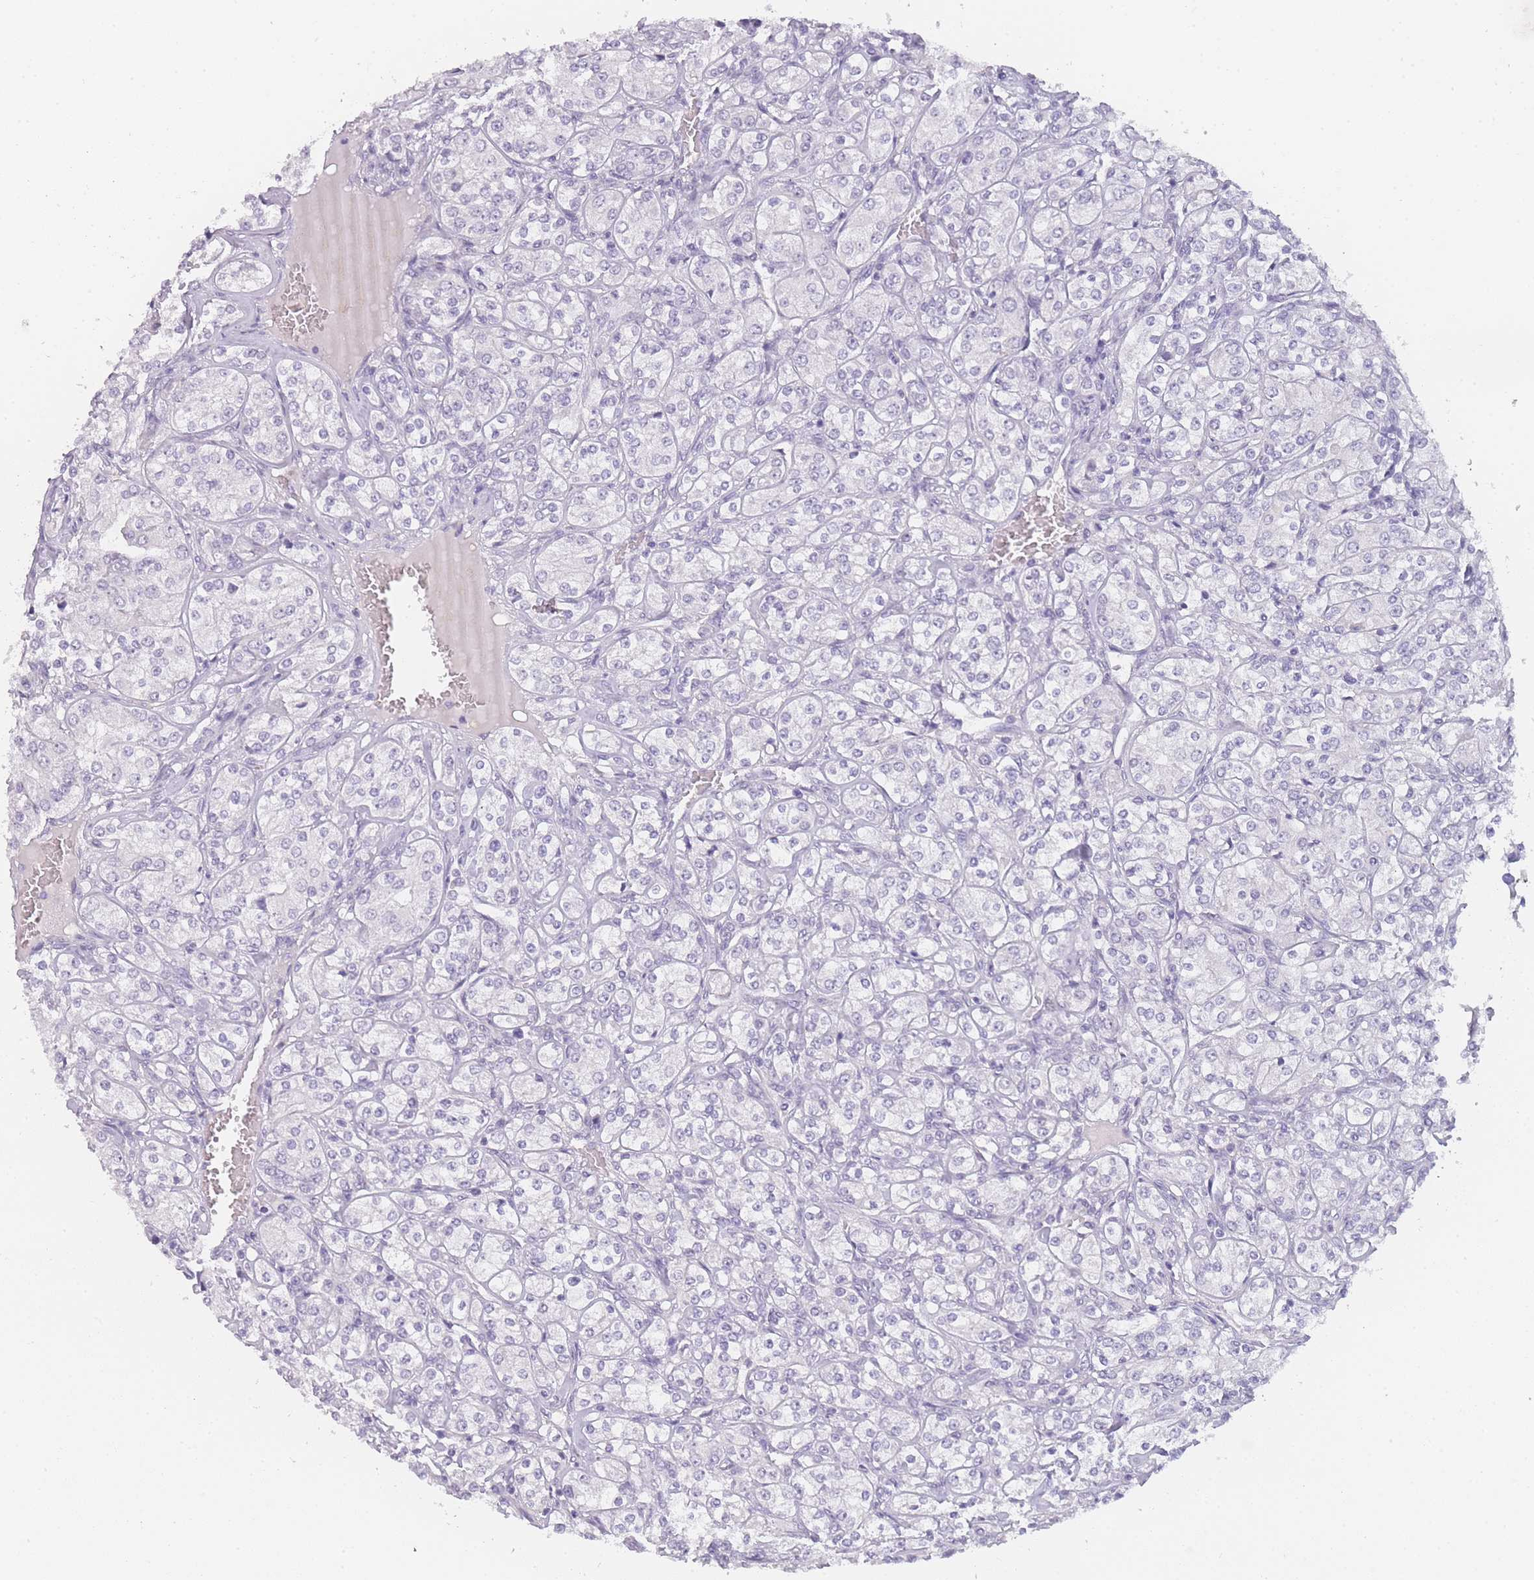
{"staining": {"intensity": "negative", "quantity": "none", "location": "none"}, "tissue": "renal cancer", "cell_type": "Tumor cells", "image_type": "cancer", "snomed": [{"axis": "morphology", "description": "Adenocarcinoma, NOS"}, {"axis": "topography", "description": "Kidney"}], "caption": "IHC photomicrograph of renal cancer (adenocarcinoma) stained for a protein (brown), which displays no positivity in tumor cells.", "gene": "INS", "patient": {"sex": "male", "age": 77}}